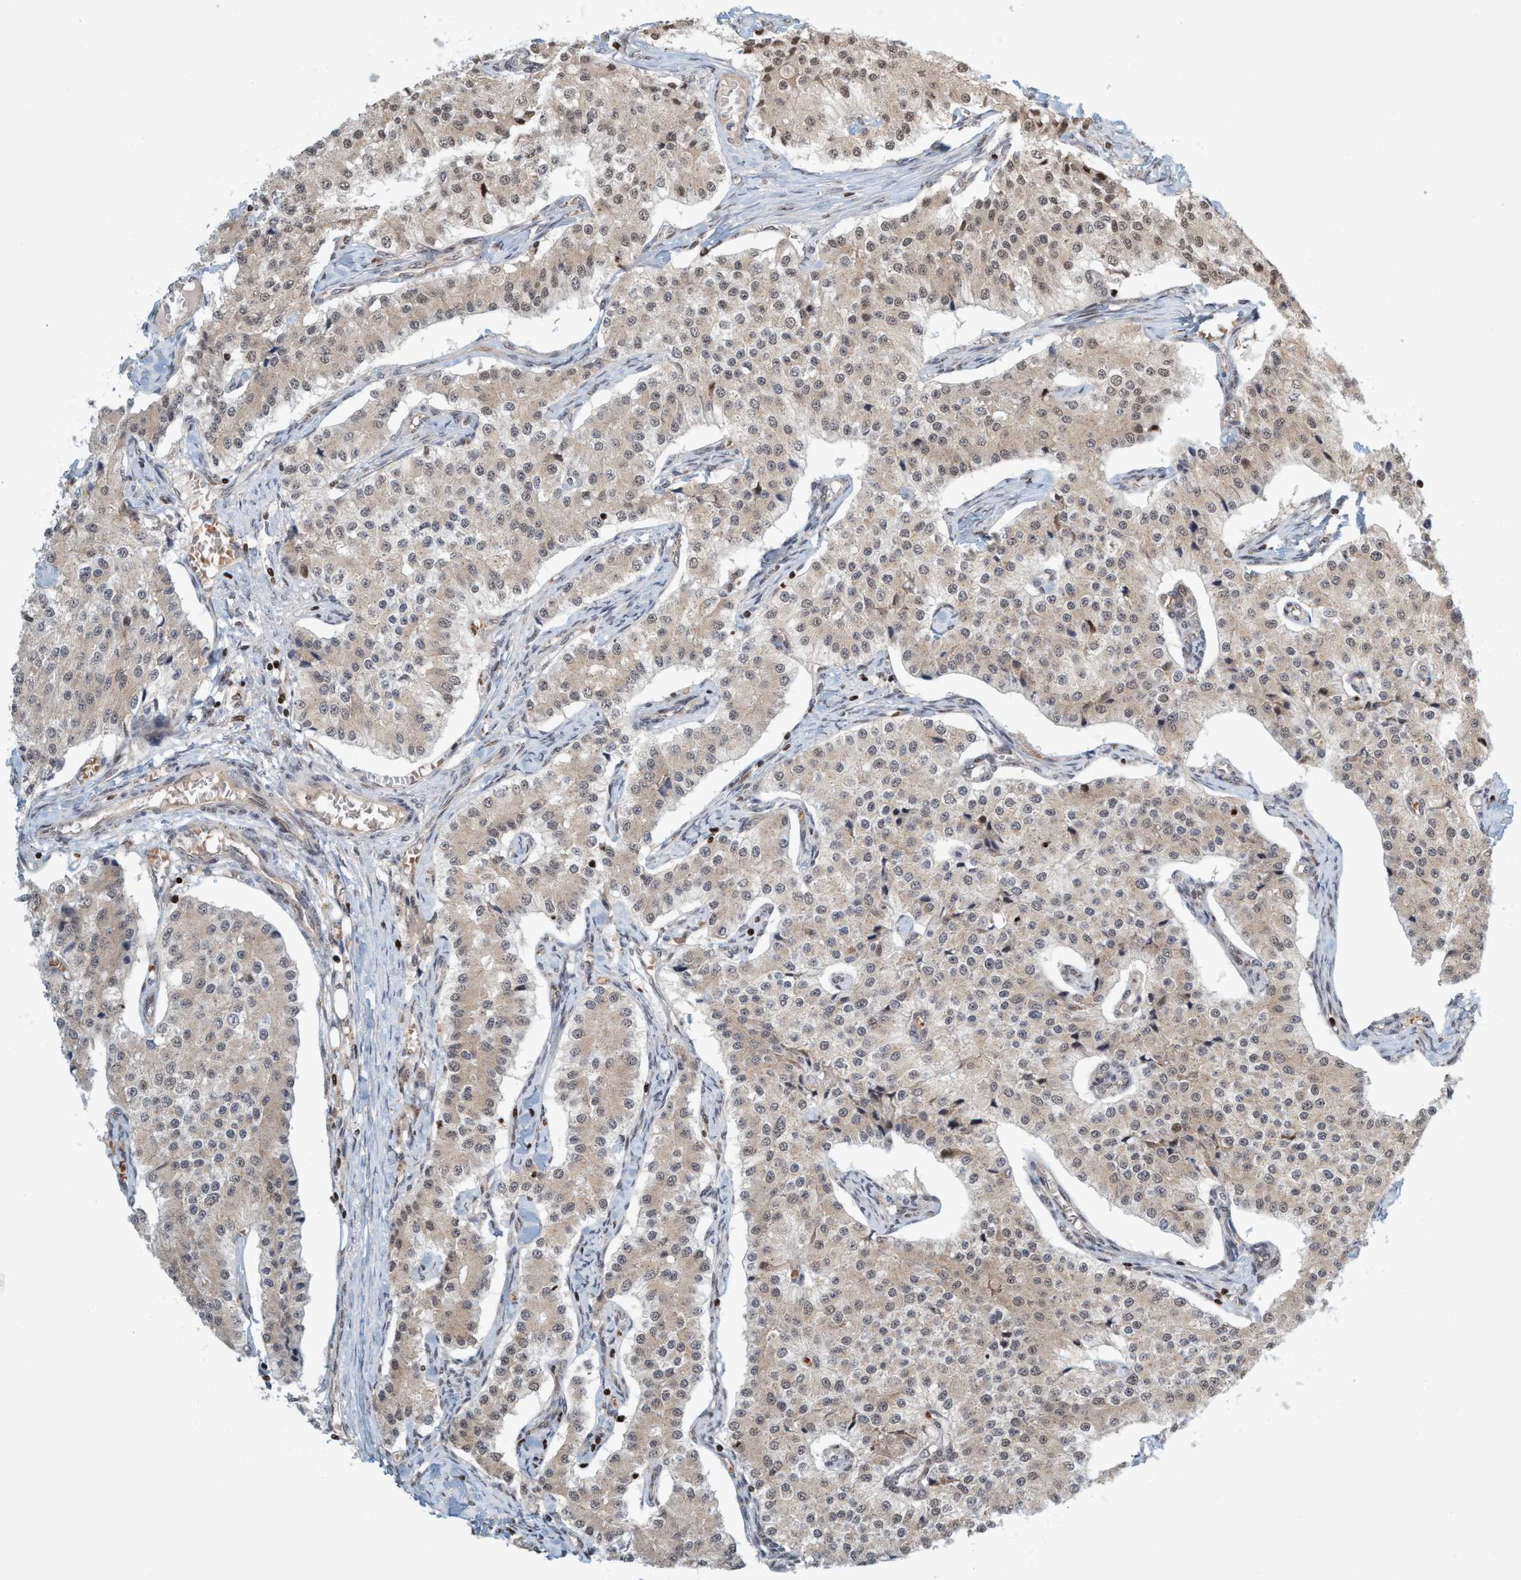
{"staining": {"intensity": "weak", "quantity": "25%-75%", "location": "cytoplasmic/membranous,nuclear"}, "tissue": "carcinoid", "cell_type": "Tumor cells", "image_type": "cancer", "snomed": [{"axis": "morphology", "description": "Carcinoid, malignant, NOS"}, {"axis": "topography", "description": "Colon"}], "caption": "High-magnification brightfield microscopy of malignant carcinoid stained with DAB (3,3'-diaminobenzidine) (brown) and counterstained with hematoxylin (blue). tumor cells exhibit weak cytoplasmic/membranous and nuclear positivity is seen in about25%-75% of cells. (IHC, brightfield microscopy, high magnification).", "gene": "SMCR8", "patient": {"sex": "female", "age": 52}}